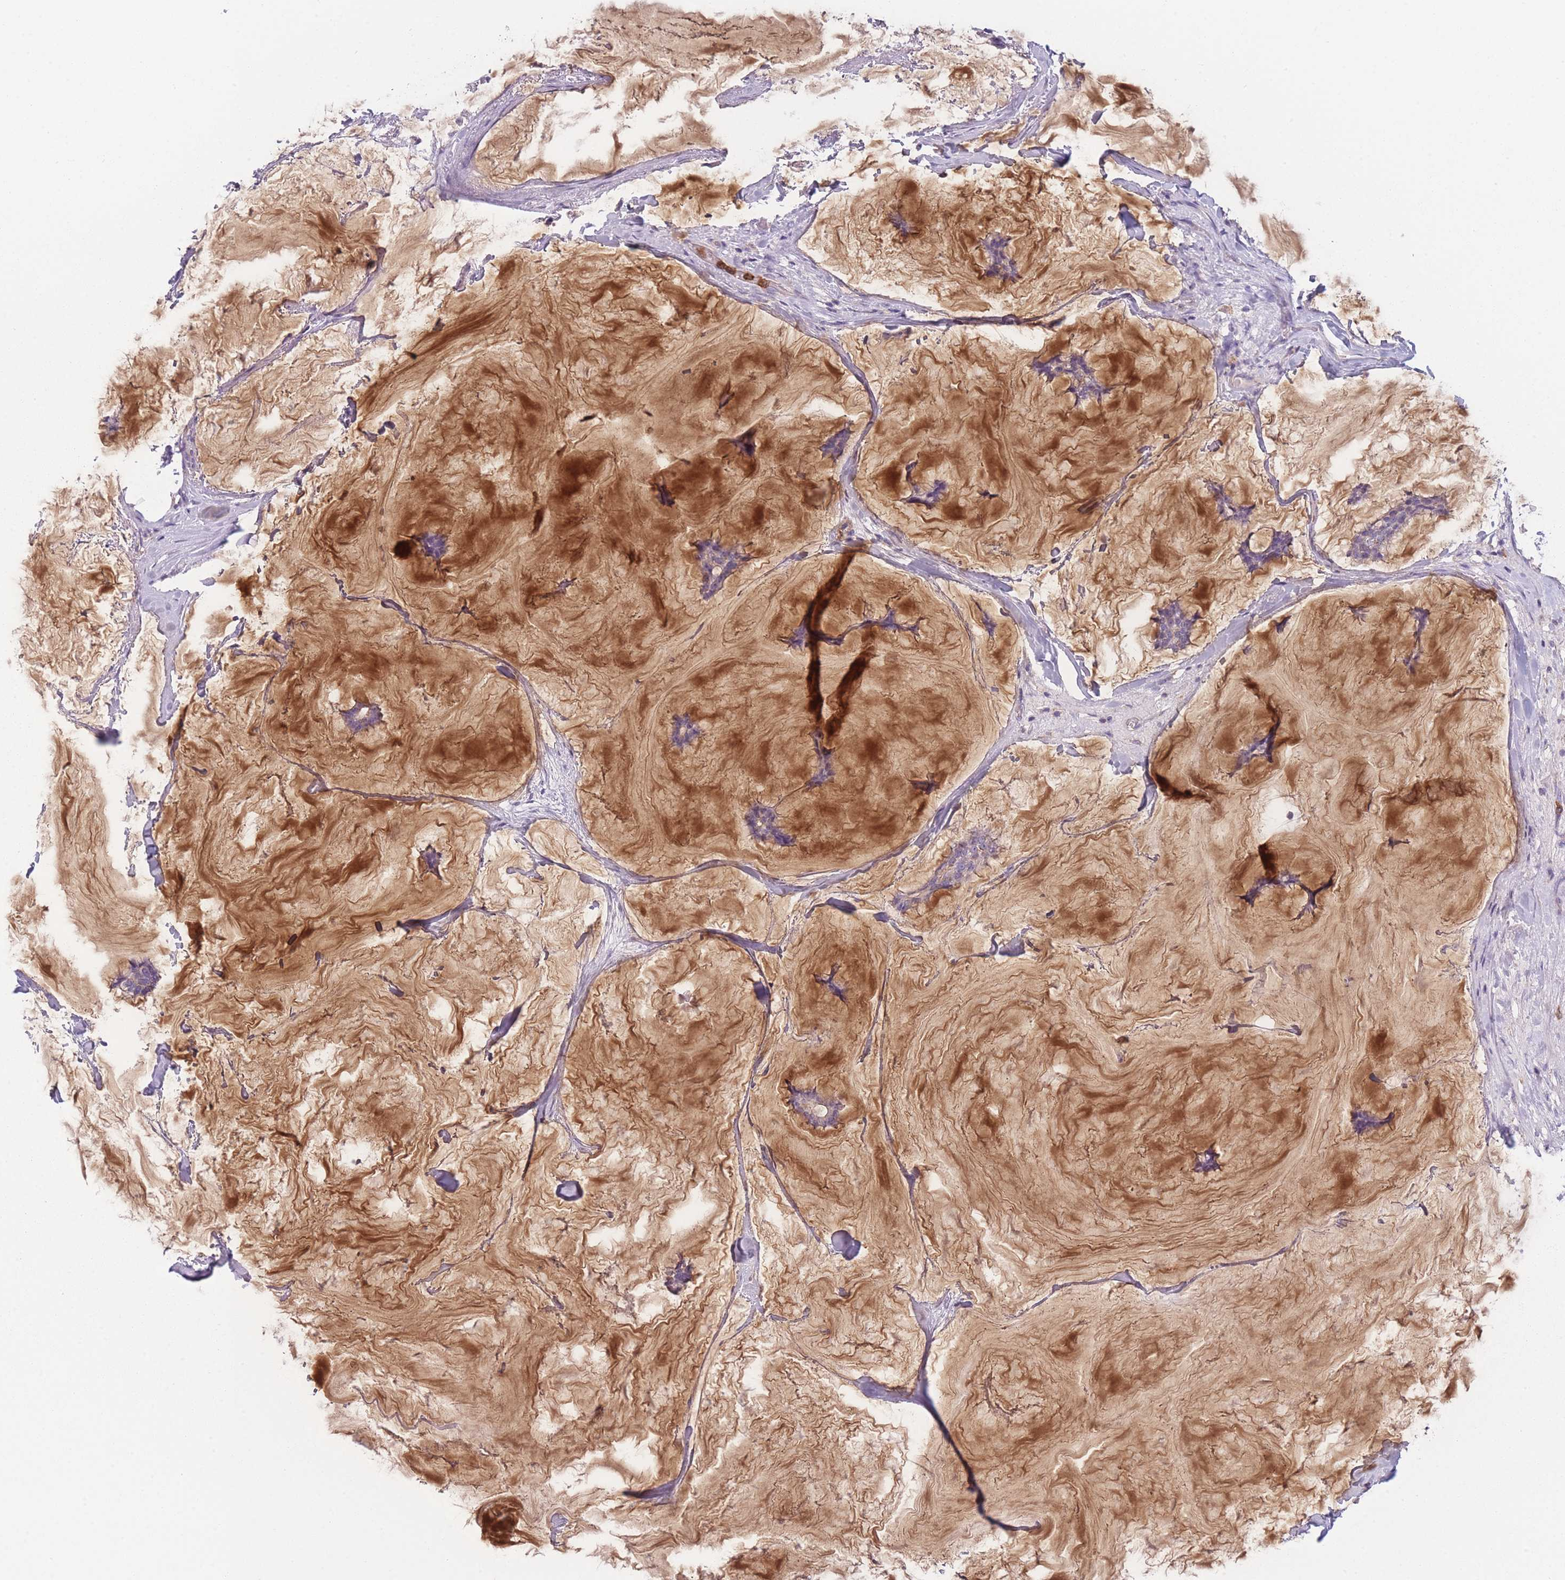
{"staining": {"intensity": "negative", "quantity": "none", "location": "none"}, "tissue": "breast cancer", "cell_type": "Tumor cells", "image_type": "cancer", "snomed": [{"axis": "morphology", "description": "Duct carcinoma"}, {"axis": "topography", "description": "Breast"}], "caption": "Immunohistochemistry (IHC) of breast cancer (invasive ductal carcinoma) exhibits no positivity in tumor cells.", "gene": "PRAM1", "patient": {"sex": "female", "age": 93}}